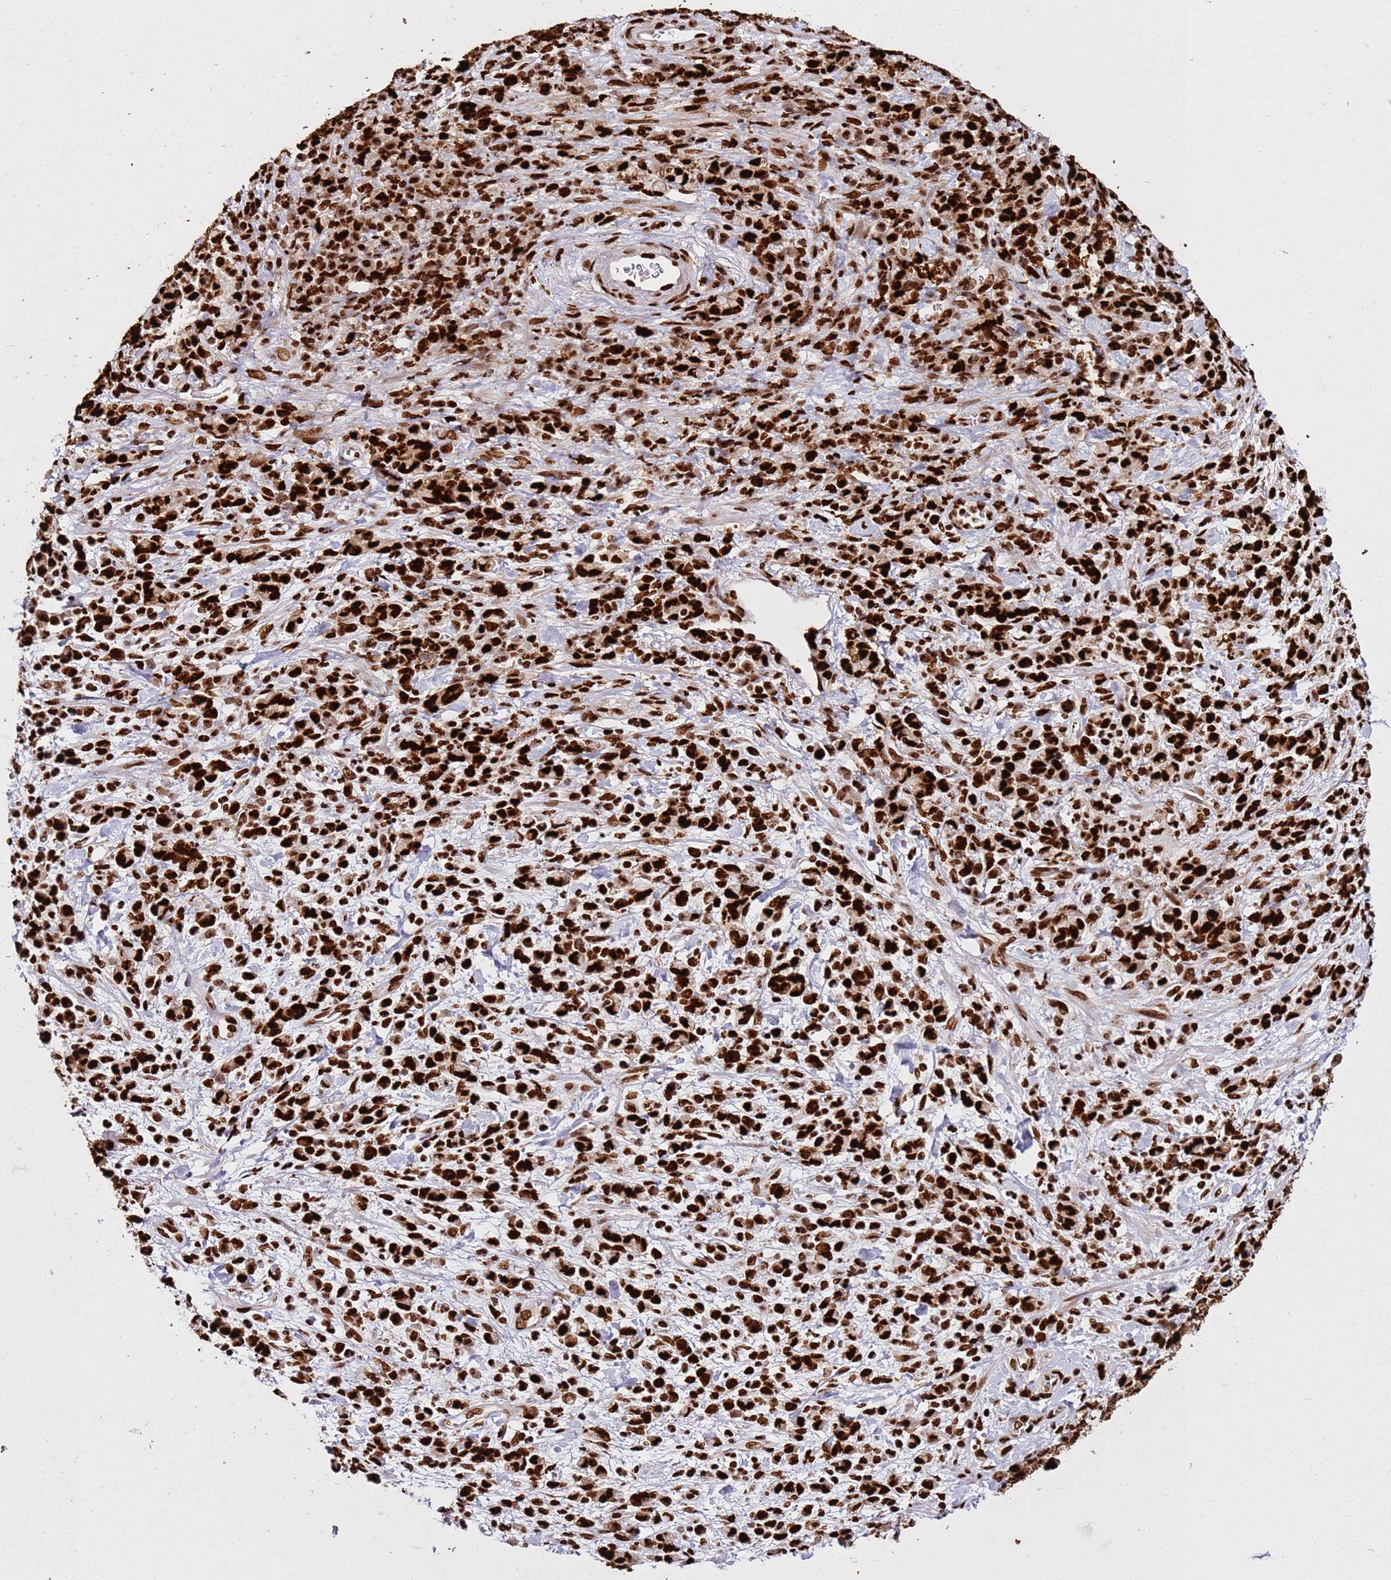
{"staining": {"intensity": "strong", "quantity": ">75%", "location": "nuclear"}, "tissue": "stomach cancer", "cell_type": "Tumor cells", "image_type": "cancer", "snomed": [{"axis": "morphology", "description": "Adenocarcinoma, NOS"}, {"axis": "topography", "description": "Stomach"}], "caption": "Stomach cancer stained for a protein (brown) exhibits strong nuclear positive staining in about >75% of tumor cells.", "gene": "HNRNPAB", "patient": {"sex": "male", "age": 77}}